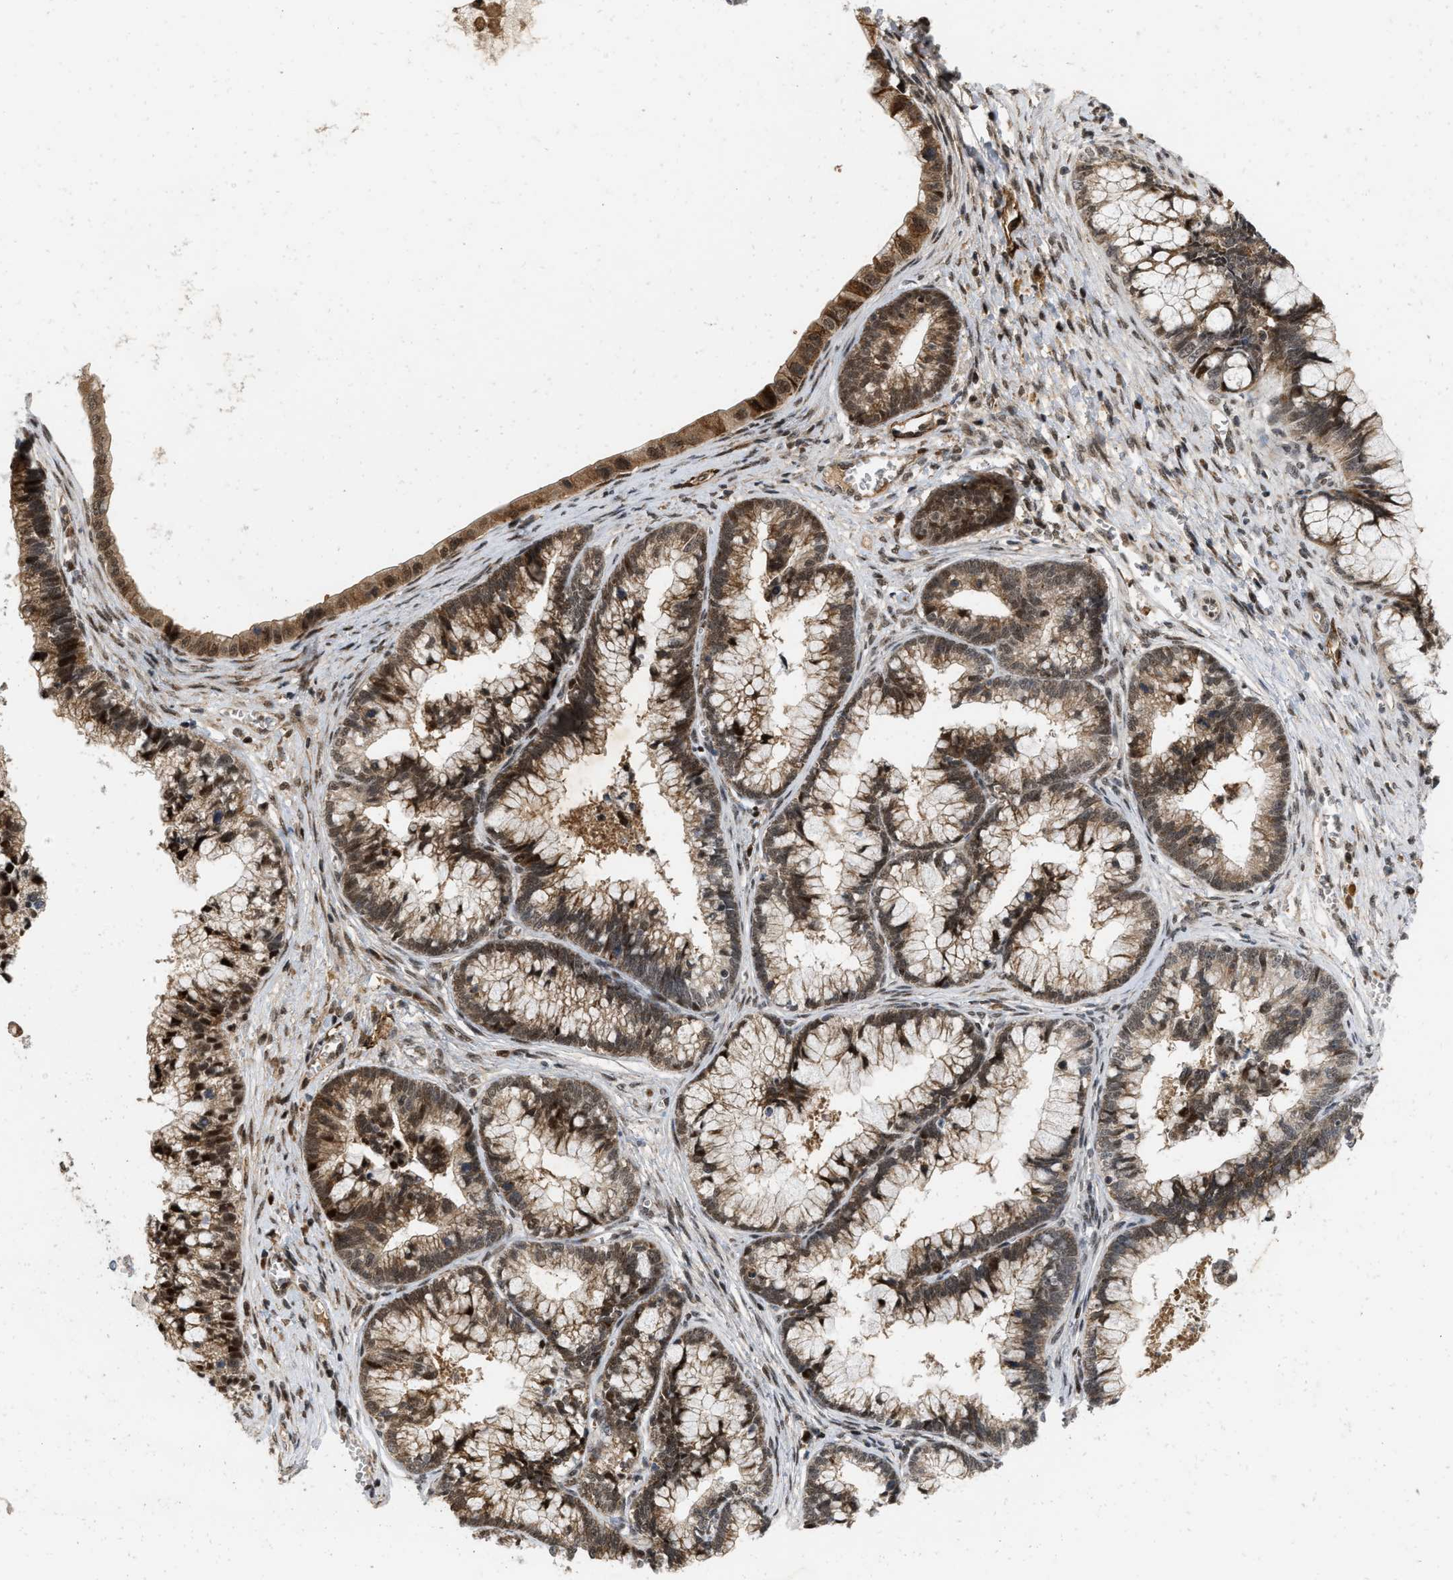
{"staining": {"intensity": "strong", "quantity": ">75%", "location": "cytoplasmic/membranous,nuclear"}, "tissue": "cervical cancer", "cell_type": "Tumor cells", "image_type": "cancer", "snomed": [{"axis": "morphology", "description": "Adenocarcinoma, NOS"}, {"axis": "topography", "description": "Cervix"}], "caption": "Immunohistochemical staining of human cervical cancer reveals strong cytoplasmic/membranous and nuclear protein expression in about >75% of tumor cells.", "gene": "ANKRD11", "patient": {"sex": "female", "age": 44}}